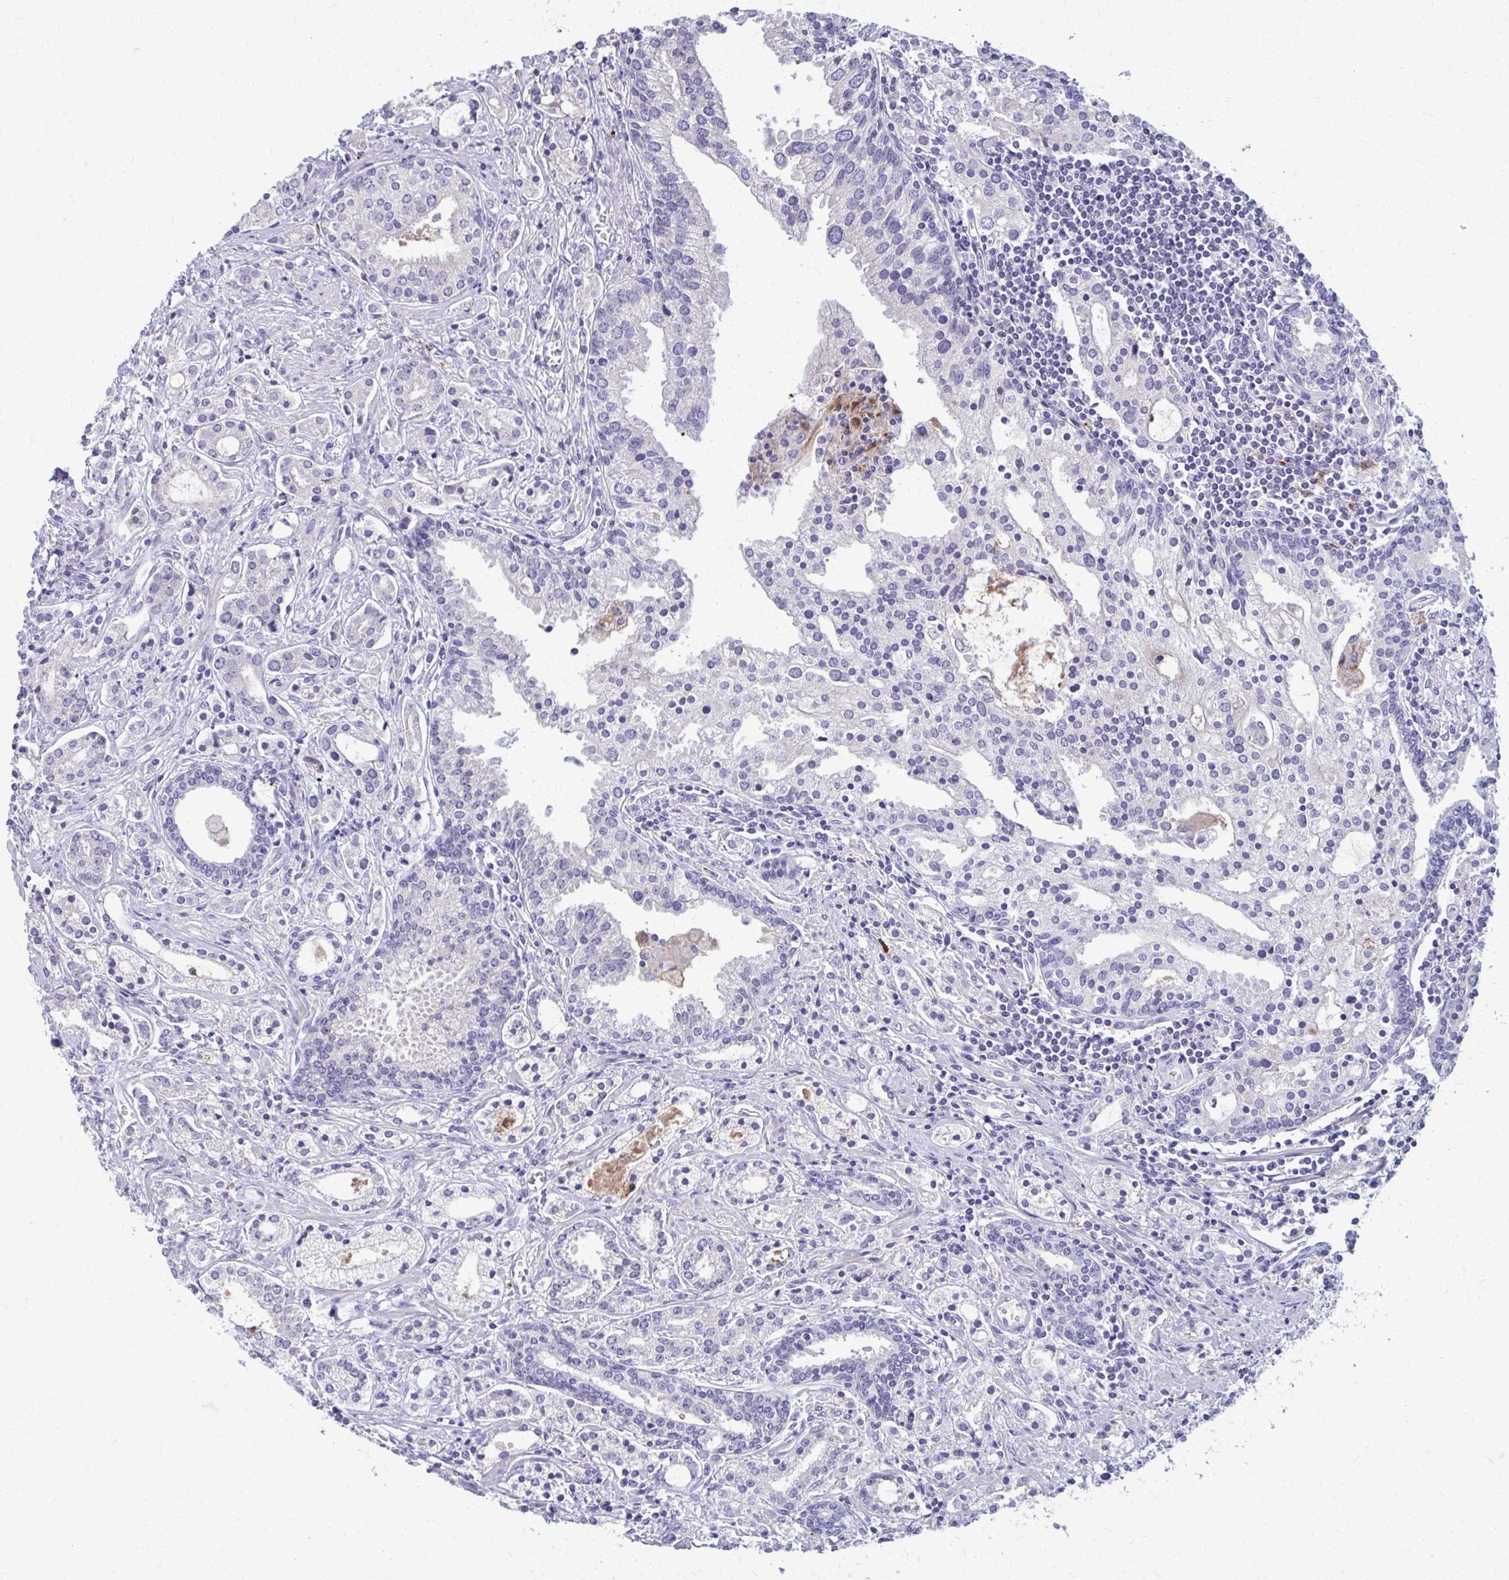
{"staining": {"intensity": "negative", "quantity": "none", "location": "none"}, "tissue": "prostate cancer", "cell_type": "Tumor cells", "image_type": "cancer", "snomed": [{"axis": "morphology", "description": "Adenocarcinoma, Medium grade"}, {"axis": "topography", "description": "Prostate"}], "caption": "Immunohistochemical staining of human prostate medium-grade adenocarcinoma exhibits no significant staining in tumor cells. The staining is performed using DAB brown chromogen with nuclei counter-stained in using hematoxylin.", "gene": "OR4M1", "patient": {"sex": "male", "age": 57}}